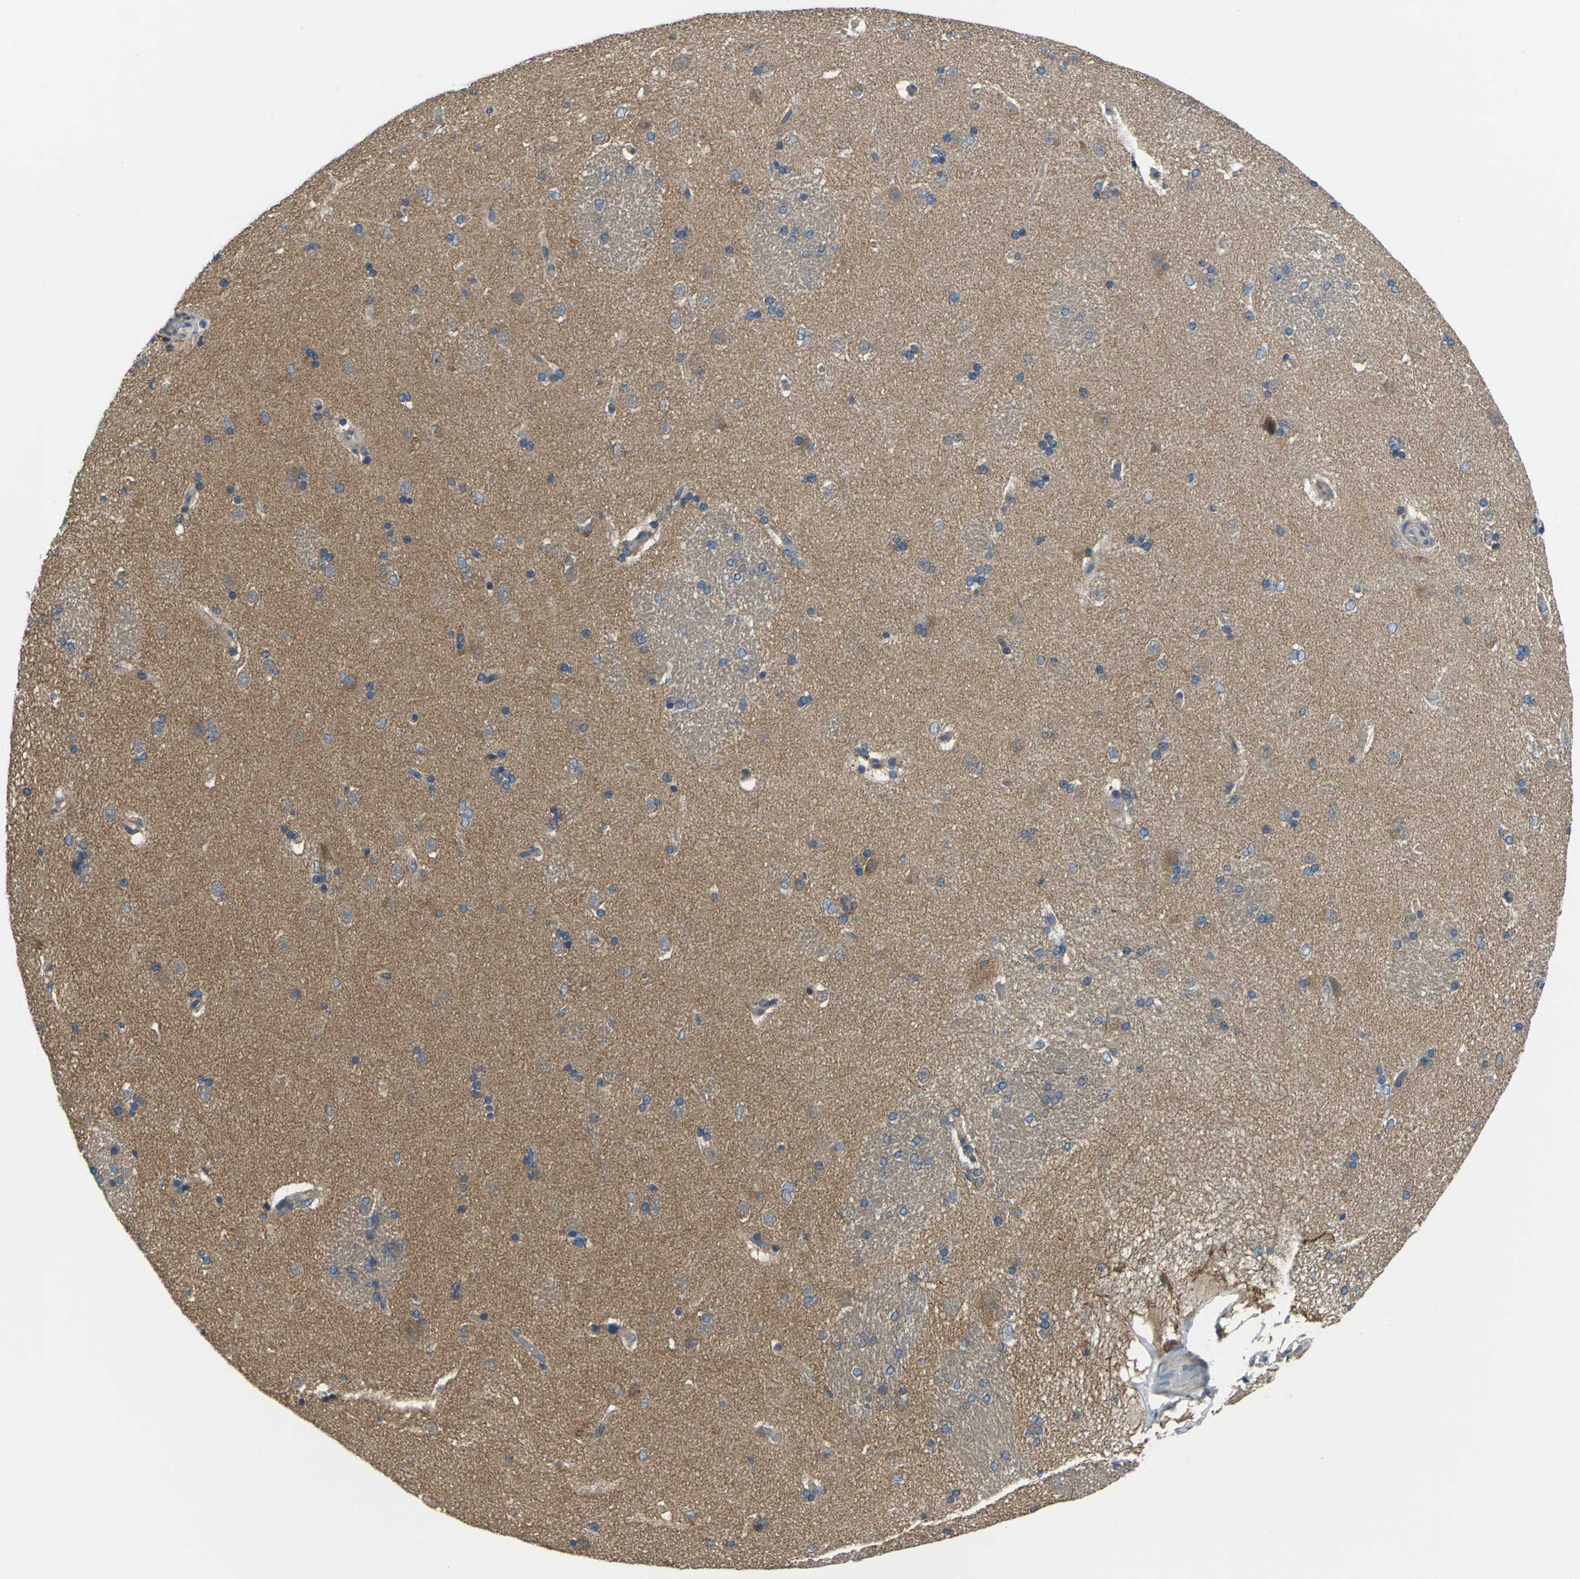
{"staining": {"intensity": "moderate", "quantity": "<25%", "location": "cytoplasmic/membranous"}, "tissue": "caudate", "cell_type": "Glial cells", "image_type": "normal", "snomed": [{"axis": "morphology", "description": "Normal tissue, NOS"}, {"axis": "topography", "description": "Lateral ventricle wall"}], "caption": "Caudate stained with DAB immunohistochemistry (IHC) displays low levels of moderate cytoplasmic/membranous positivity in approximately <25% of glial cells.", "gene": "TMCC2", "patient": {"sex": "female", "age": 19}}